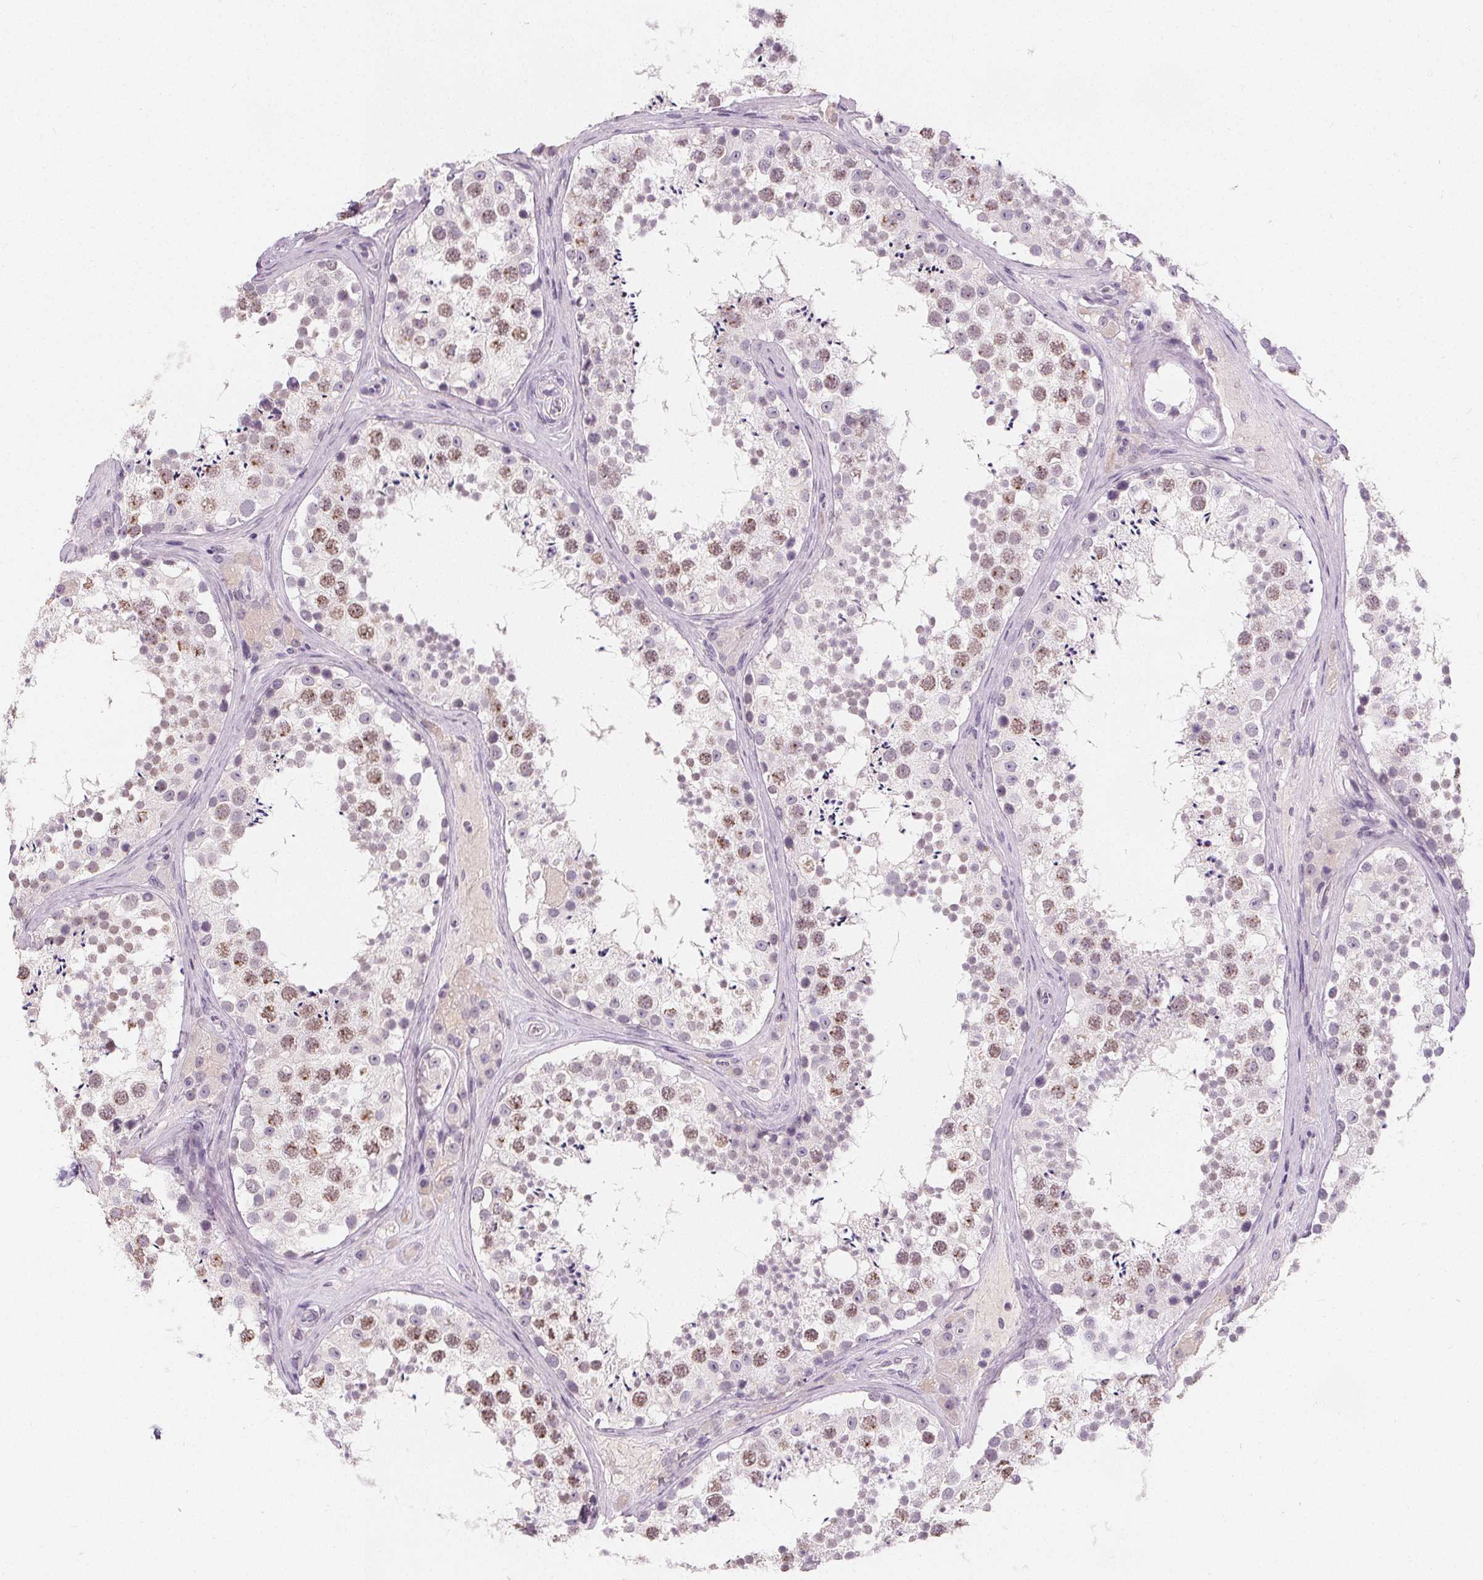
{"staining": {"intensity": "moderate", "quantity": "25%-75%", "location": "nuclear"}, "tissue": "testis", "cell_type": "Cells in seminiferous ducts", "image_type": "normal", "snomed": [{"axis": "morphology", "description": "Normal tissue, NOS"}, {"axis": "topography", "description": "Testis"}], "caption": "The immunohistochemical stain labels moderate nuclear positivity in cells in seminiferous ducts of benign testis.", "gene": "DBX2", "patient": {"sex": "male", "age": 41}}